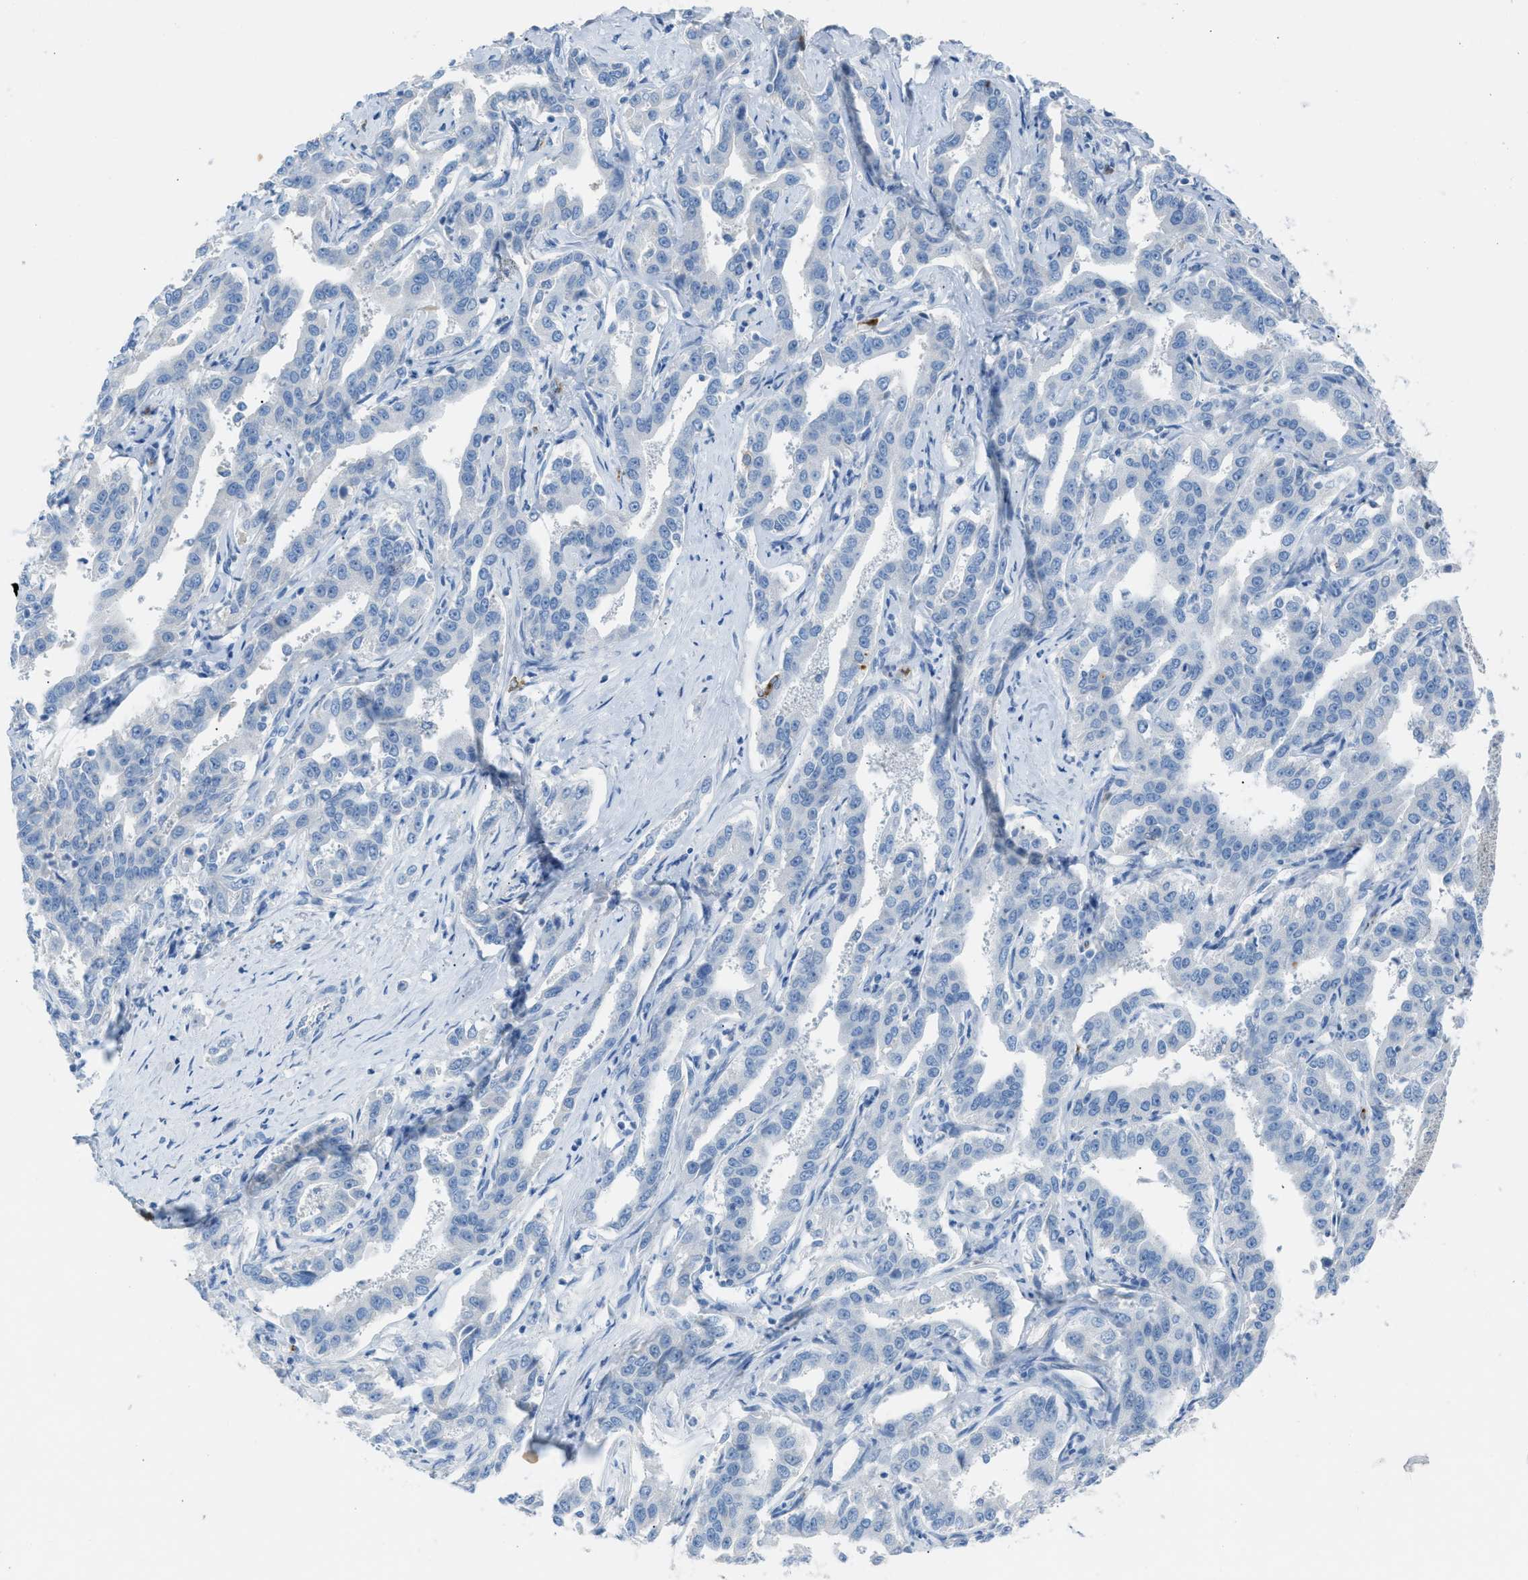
{"staining": {"intensity": "negative", "quantity": "none", "location": "none"}, "tissue": "liver cancer", "cell_type": "Tumor cells", "image_type": "cancer", "snomed": [{"axis": "morphology", "description": "Cholangiocarcinoma"}, {"axis": "topography", "description": "Liver"}], "caption": "Immunohistochemistry of human liver cancer reveals no positivity in tumor cells.", "gene": "CLEC10A", "patient": {"sex": "male", "age": 59}}